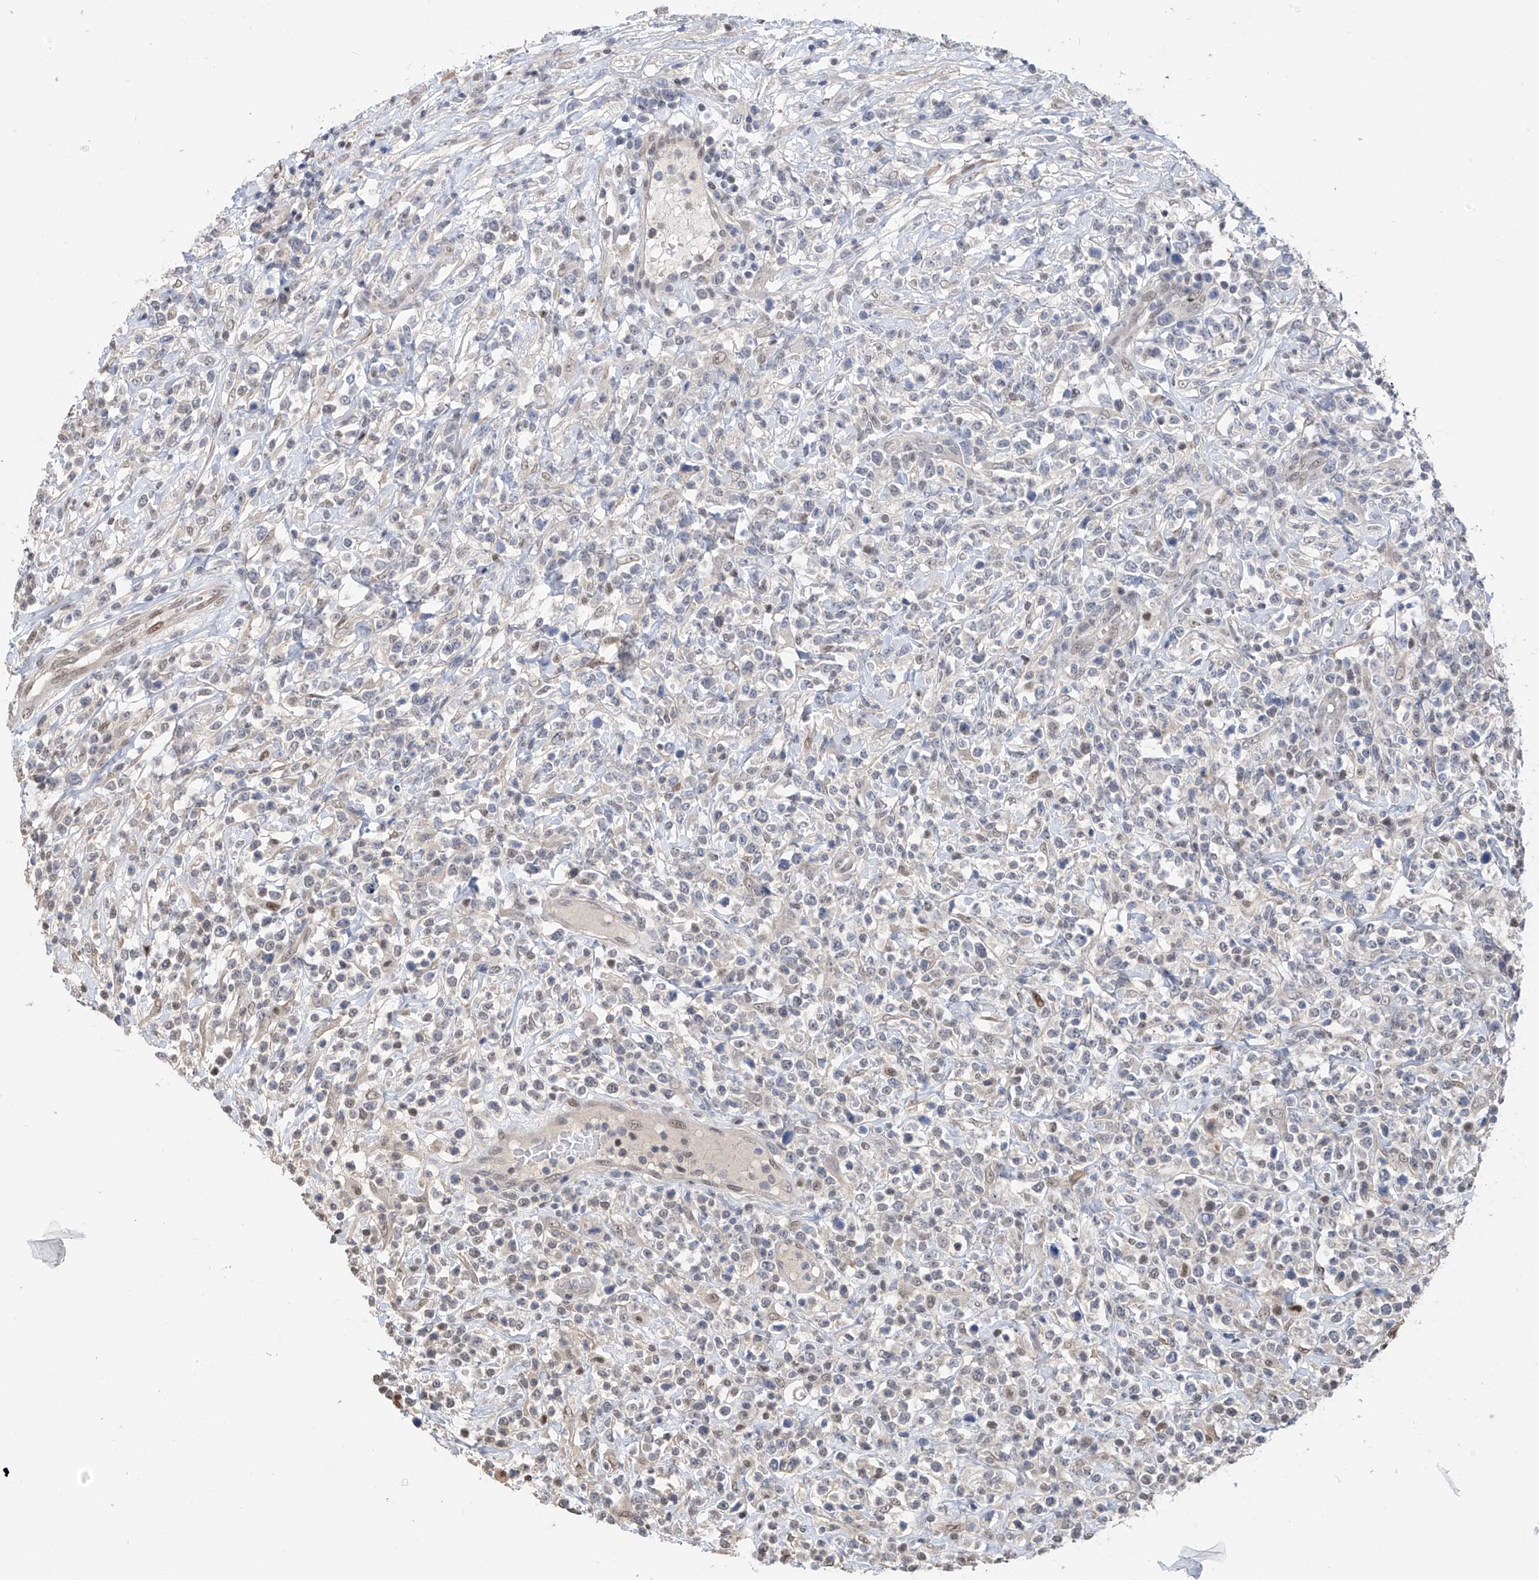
{"staining": {"intensity": "negative", "quantity": "none", "location": "none"}, "tissue": "lymphoma", "cell_type": "Tumor cells", "image_type": "cancer", "snomed": [{"axis": "morphology", "description": "Malignant lymphoma, non-Hodgkin's type, High grade"}, {"axis": "topography", "description": "Colon"}], "caption": "Immunohistochemistry micrograph of neoplastic tissue: human malignant lymphoma, non-Hodgkin's type (high-grade) stained with DAB displays no significant protein positivity in tumor cells.", "gene": "PMM1", "patient": {"sex": "female", "age": 53}}